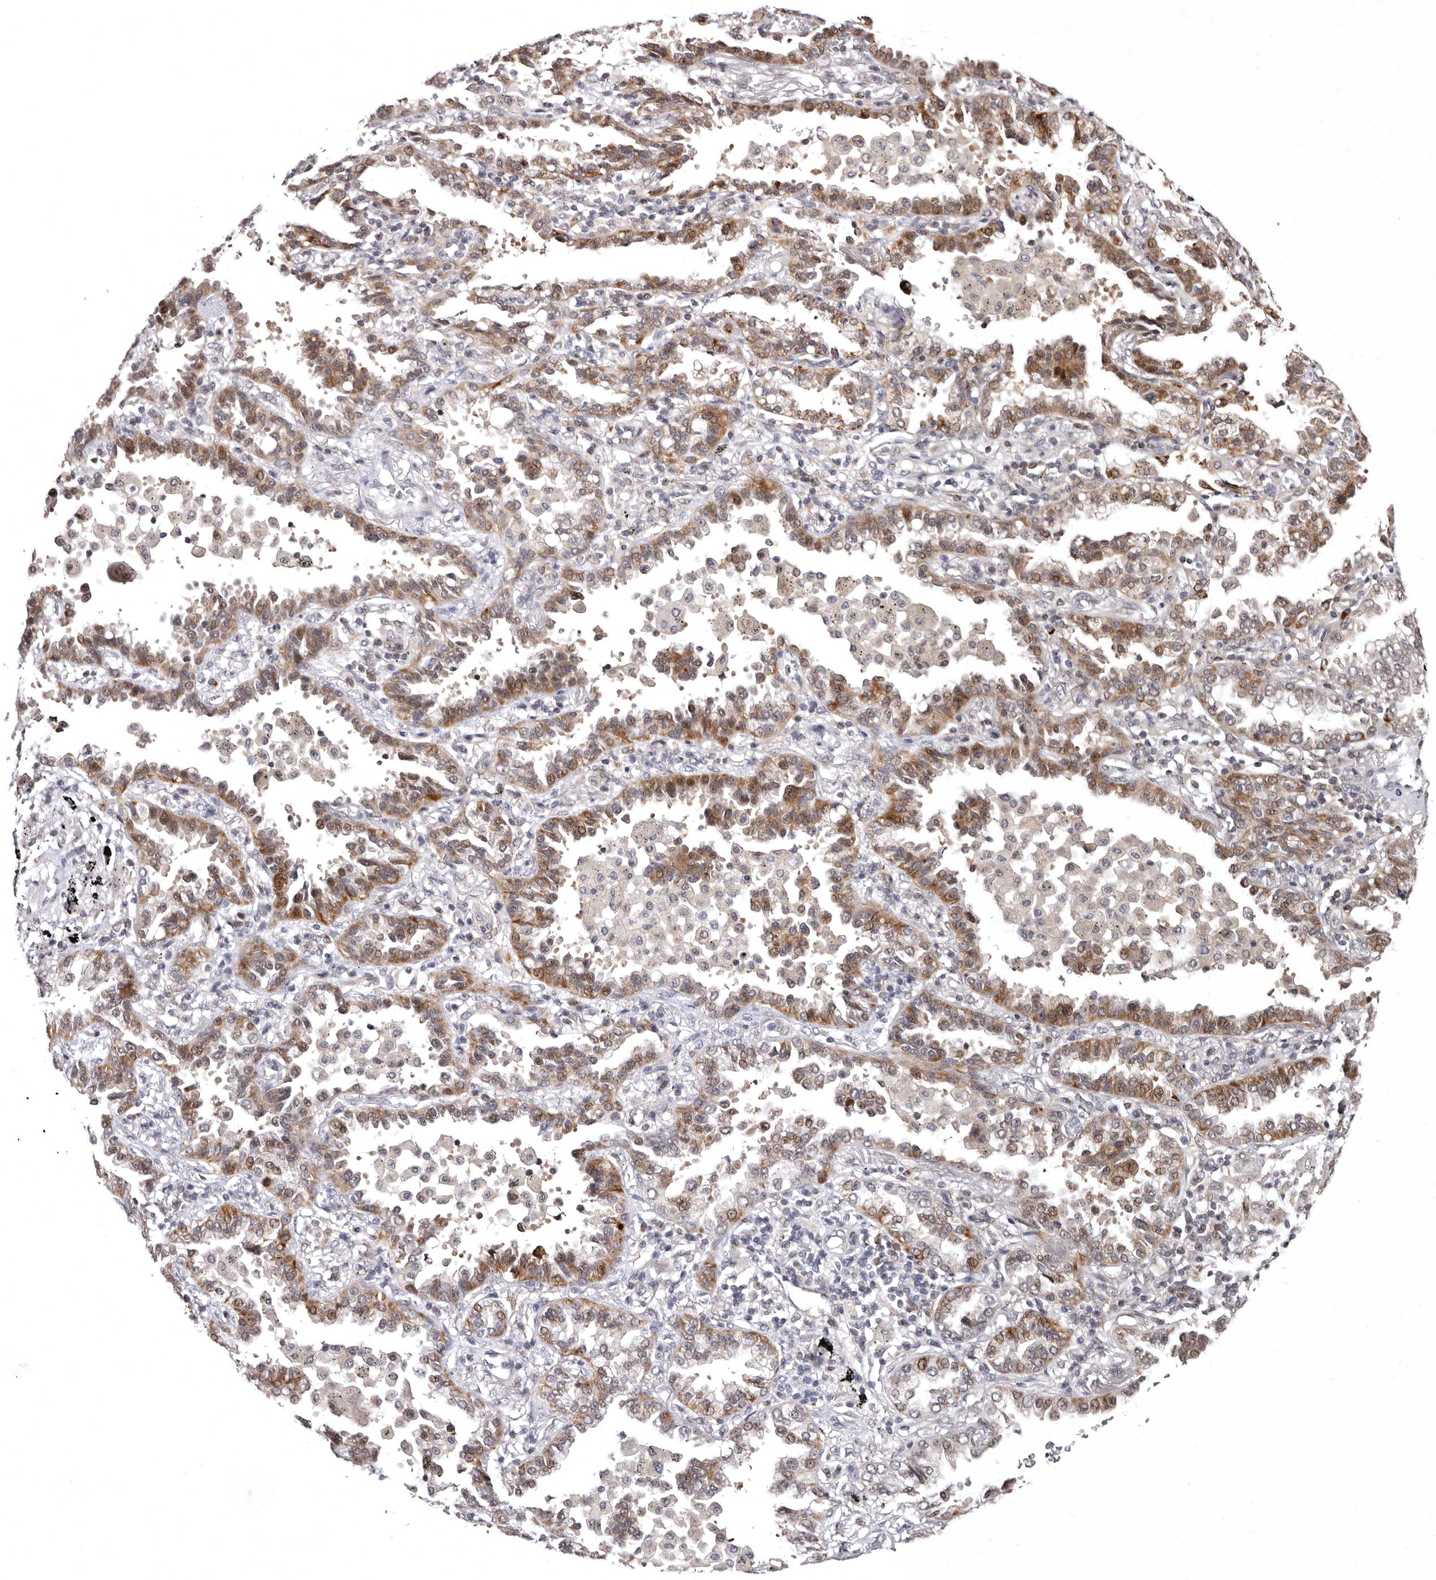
{"staining": {"intensity": "moderate", "quantity": ">75%", "location": "cytoplasmic/membranous"}, "tissue": "lung cancer", "cell_type": "Tumor cells", "image_type": "cancer", "snomed": [{"axis": "morphology", "description": "Normal tissue, NOS"}, {"axis": "morphology", "description": "Adenocarcinoma, NOS"}, {"axis": "topography", "description": "Lung"}], "caption": "Immunohistochemical staining of human lung adenocarcinoma shows medium levels of moderate cytoplasmic/membranous expression in about >75% of tumor cells.", "gene": "PHF20L1", "patient": {"sex": "male", "age": 59}}